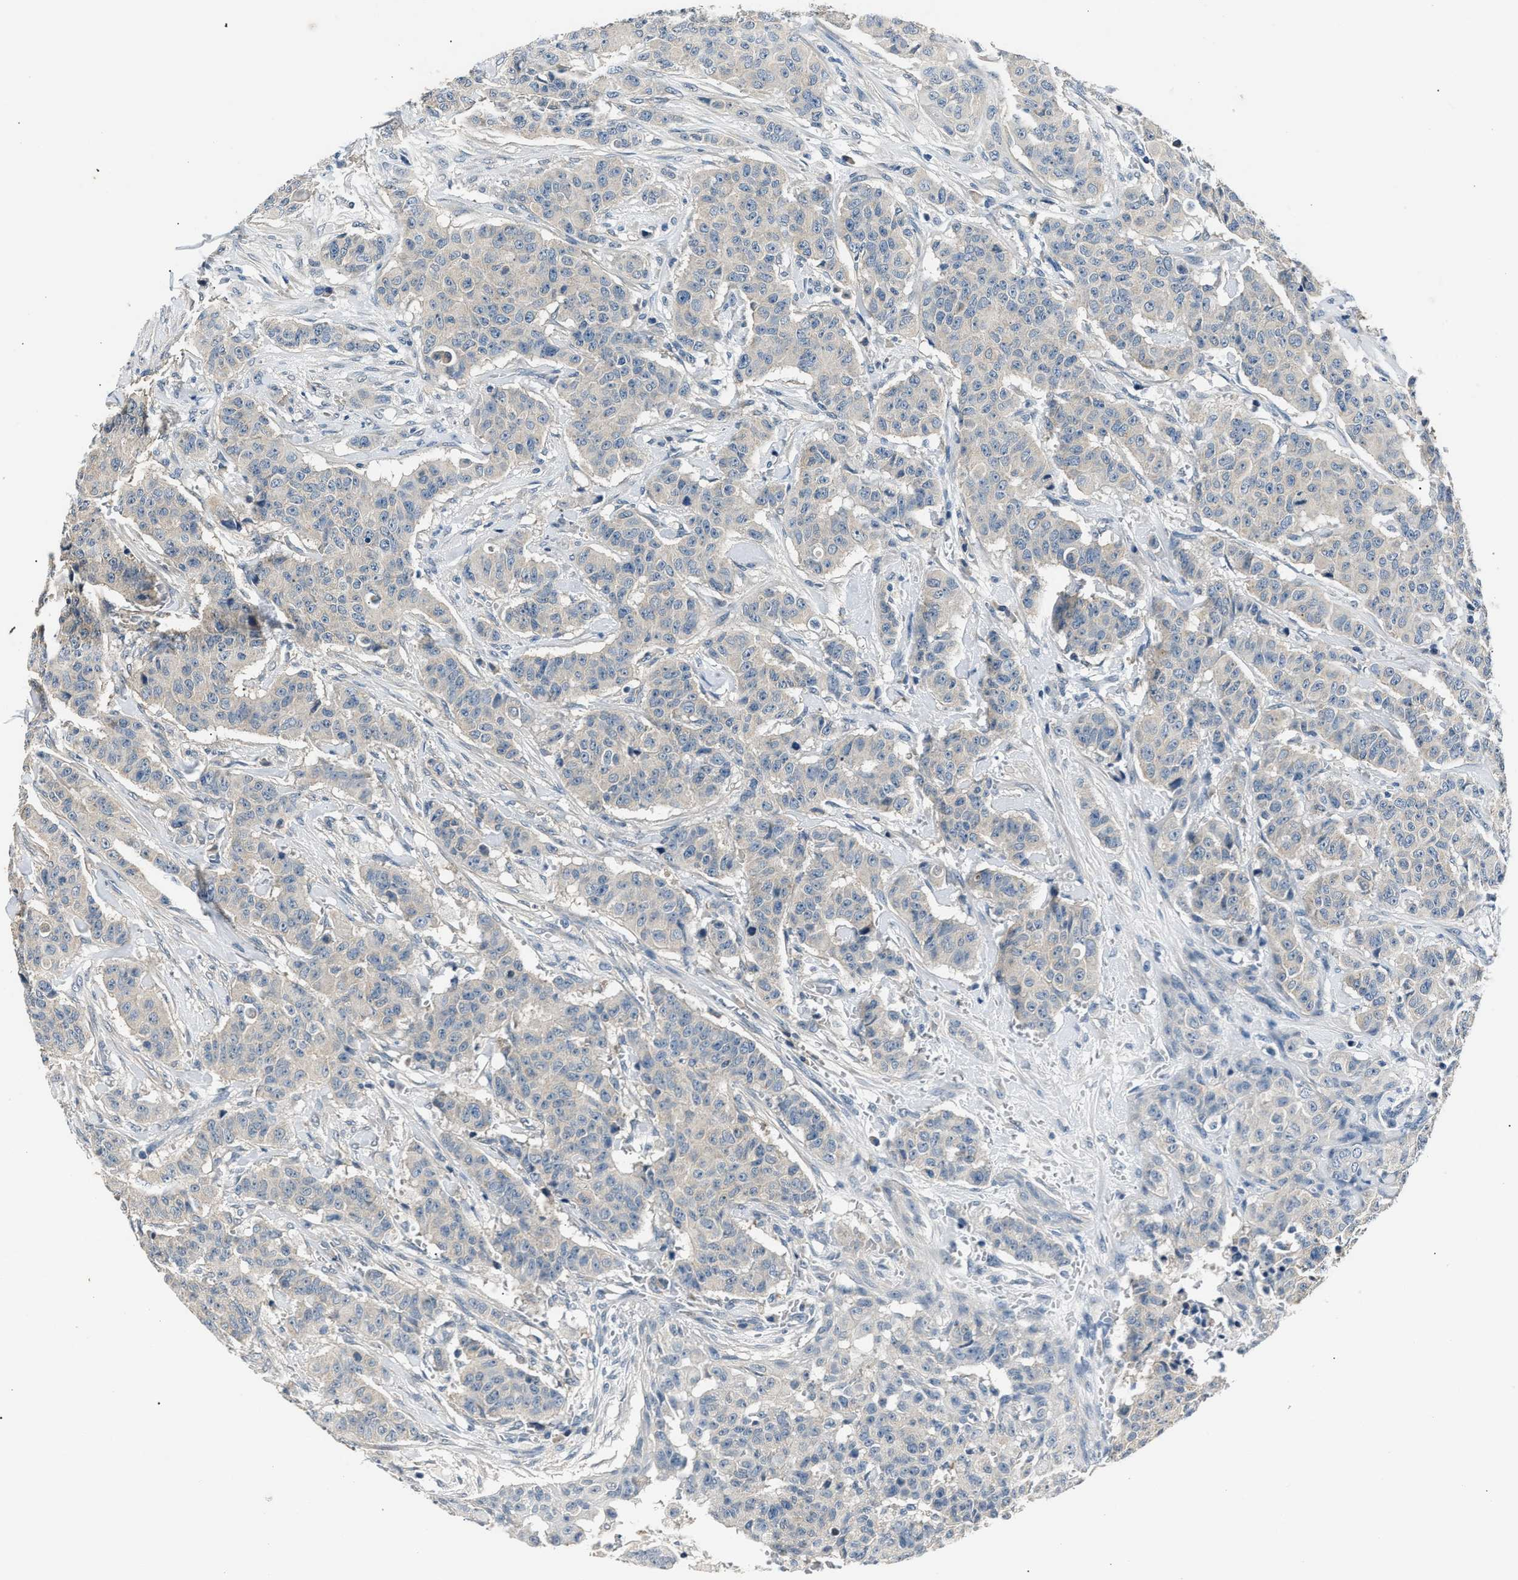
{"staining": {"intensity": "negative", "quantity": "none", "location": "none"}, "tissue": "breast cancer", "cell_type": "Tumor cells", "image_type": "cancer", "snomed": [{"axis": "morphology", "description": "Normal tissue, NOS"}, {"axis": "morphology", "description": "Duct carcinoma"}, {"axis": "topography", "description": "Breast"}], "caption": "Invasive ductal carcinoma (breast) was stained to show a protein in brown. There is no significant staining in tumor cells. (DAB (3,3'-diaminobenzidine) IHC with hematoxylin counter stain).", "gene": "INHA", "patient": {"sex": "female", "age": 40}}